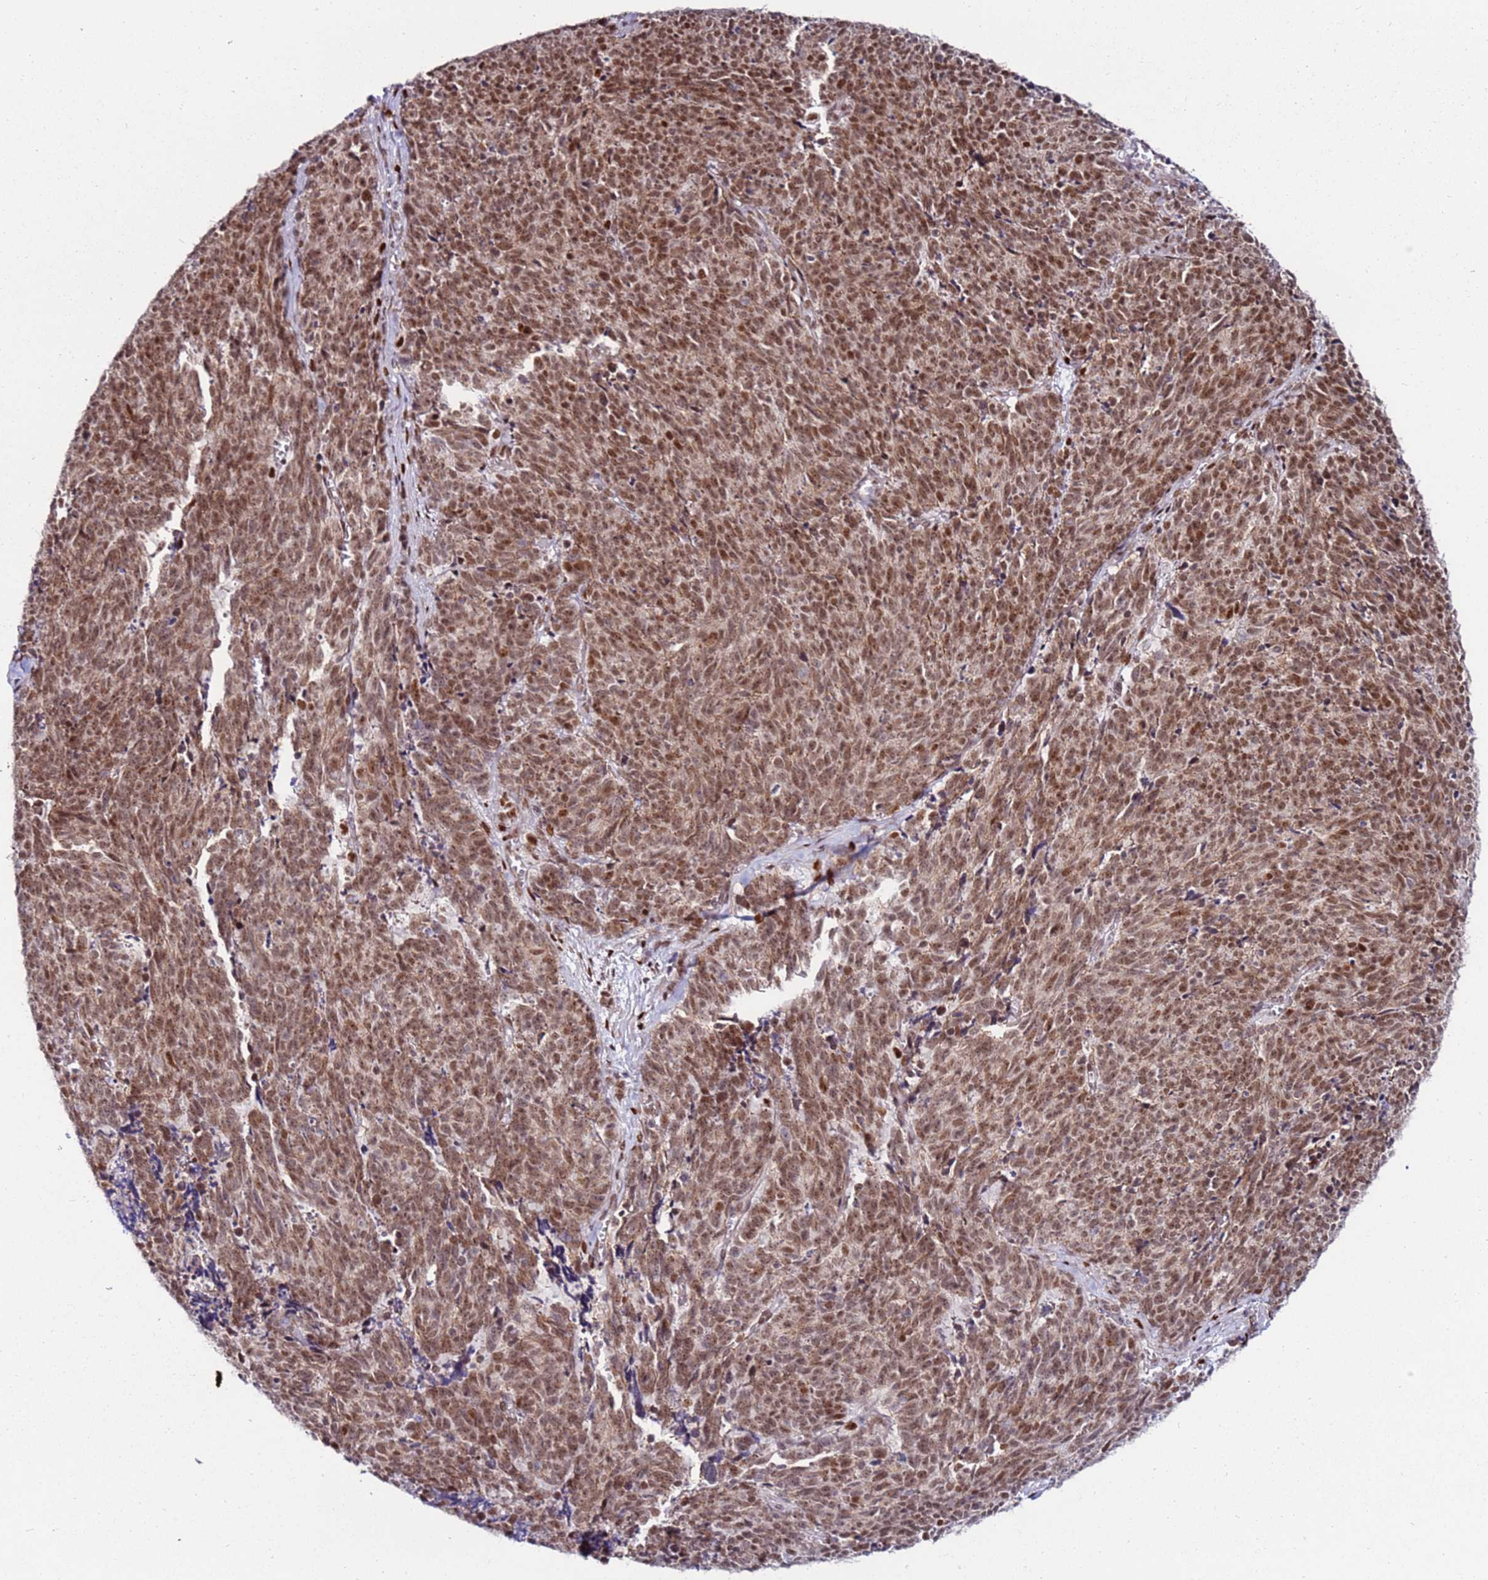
{"staining": {"intensity": "moderate", "quantity": ">75%", "location": "nuclear"}, "tissue": "cervical cancer", "cell_type": "Tumor cells", "image_type": "cancer", "snomed": [{"axis": "morphology", "description": "Squamous cell carcinoma, NOS"}, {"axis": "topography", "description": "Cervix"}], "caption": "This photomicrograph reveals IHC staining of cervical cancer, with medium moderate nuclear staining in approximately >75% of tumor cells.", "gene": "KPNA4", "patient": {"sex": "female", "age": 29}}